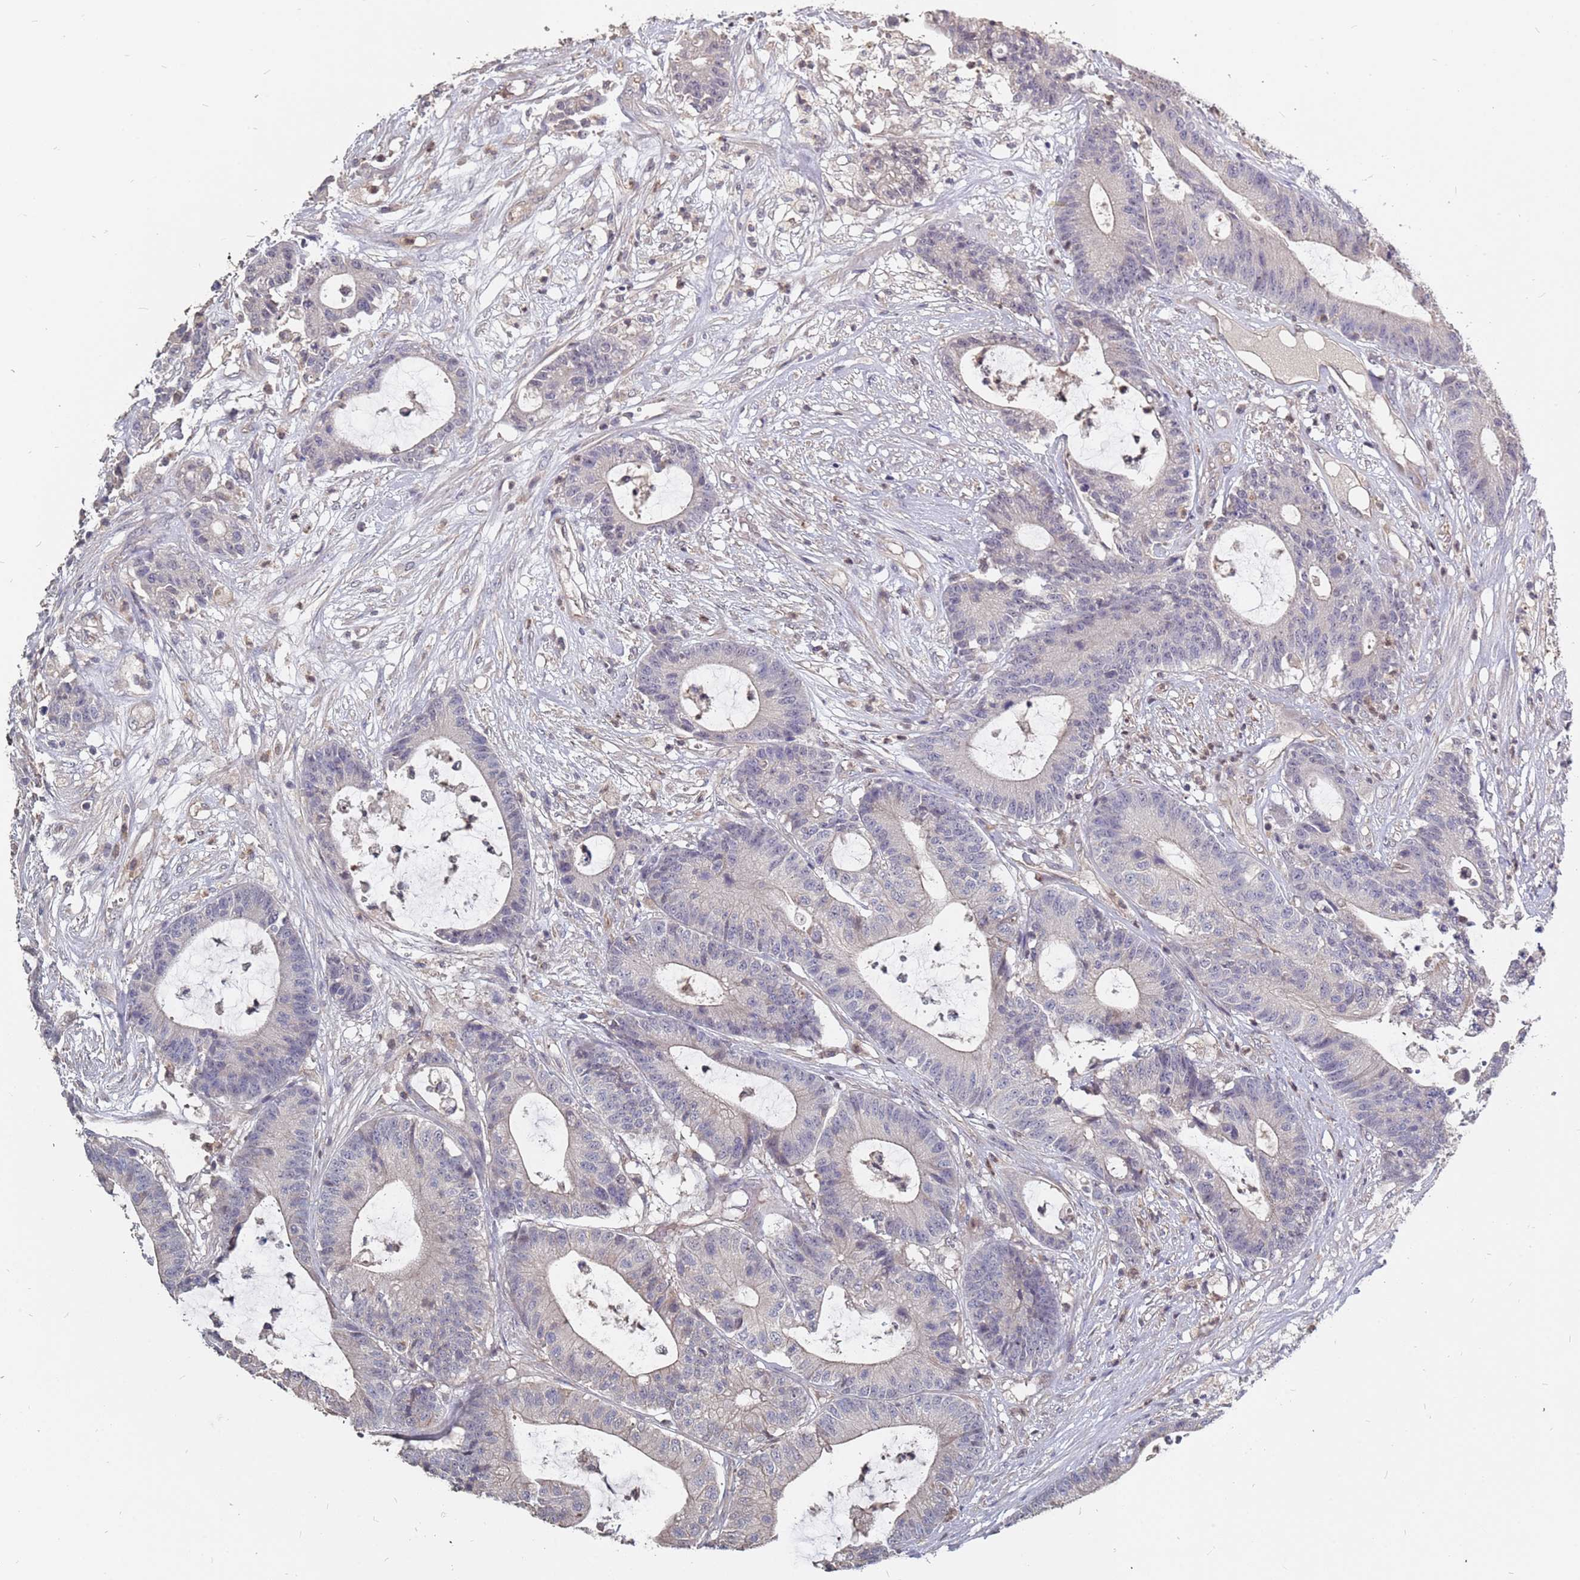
{"staining": {"intensity": "negative", "quantity": "none", "location": "none"}, "tissue": "colorectal cancer", "cell_type": "Tumor cells", "image_type": "cancer", "snomed": [{"axis": "morphology", "description": "Adenocarcinoma, NOS"}, {"axis": "topography", "description": "Colon"}], "caption": "Immunohistochemical staining of colorectal adenocarcinoma shows no significant positivity in tumor cells.", "gene": "TCEANC2", "patient": {"sex": "female", "age": 84}}